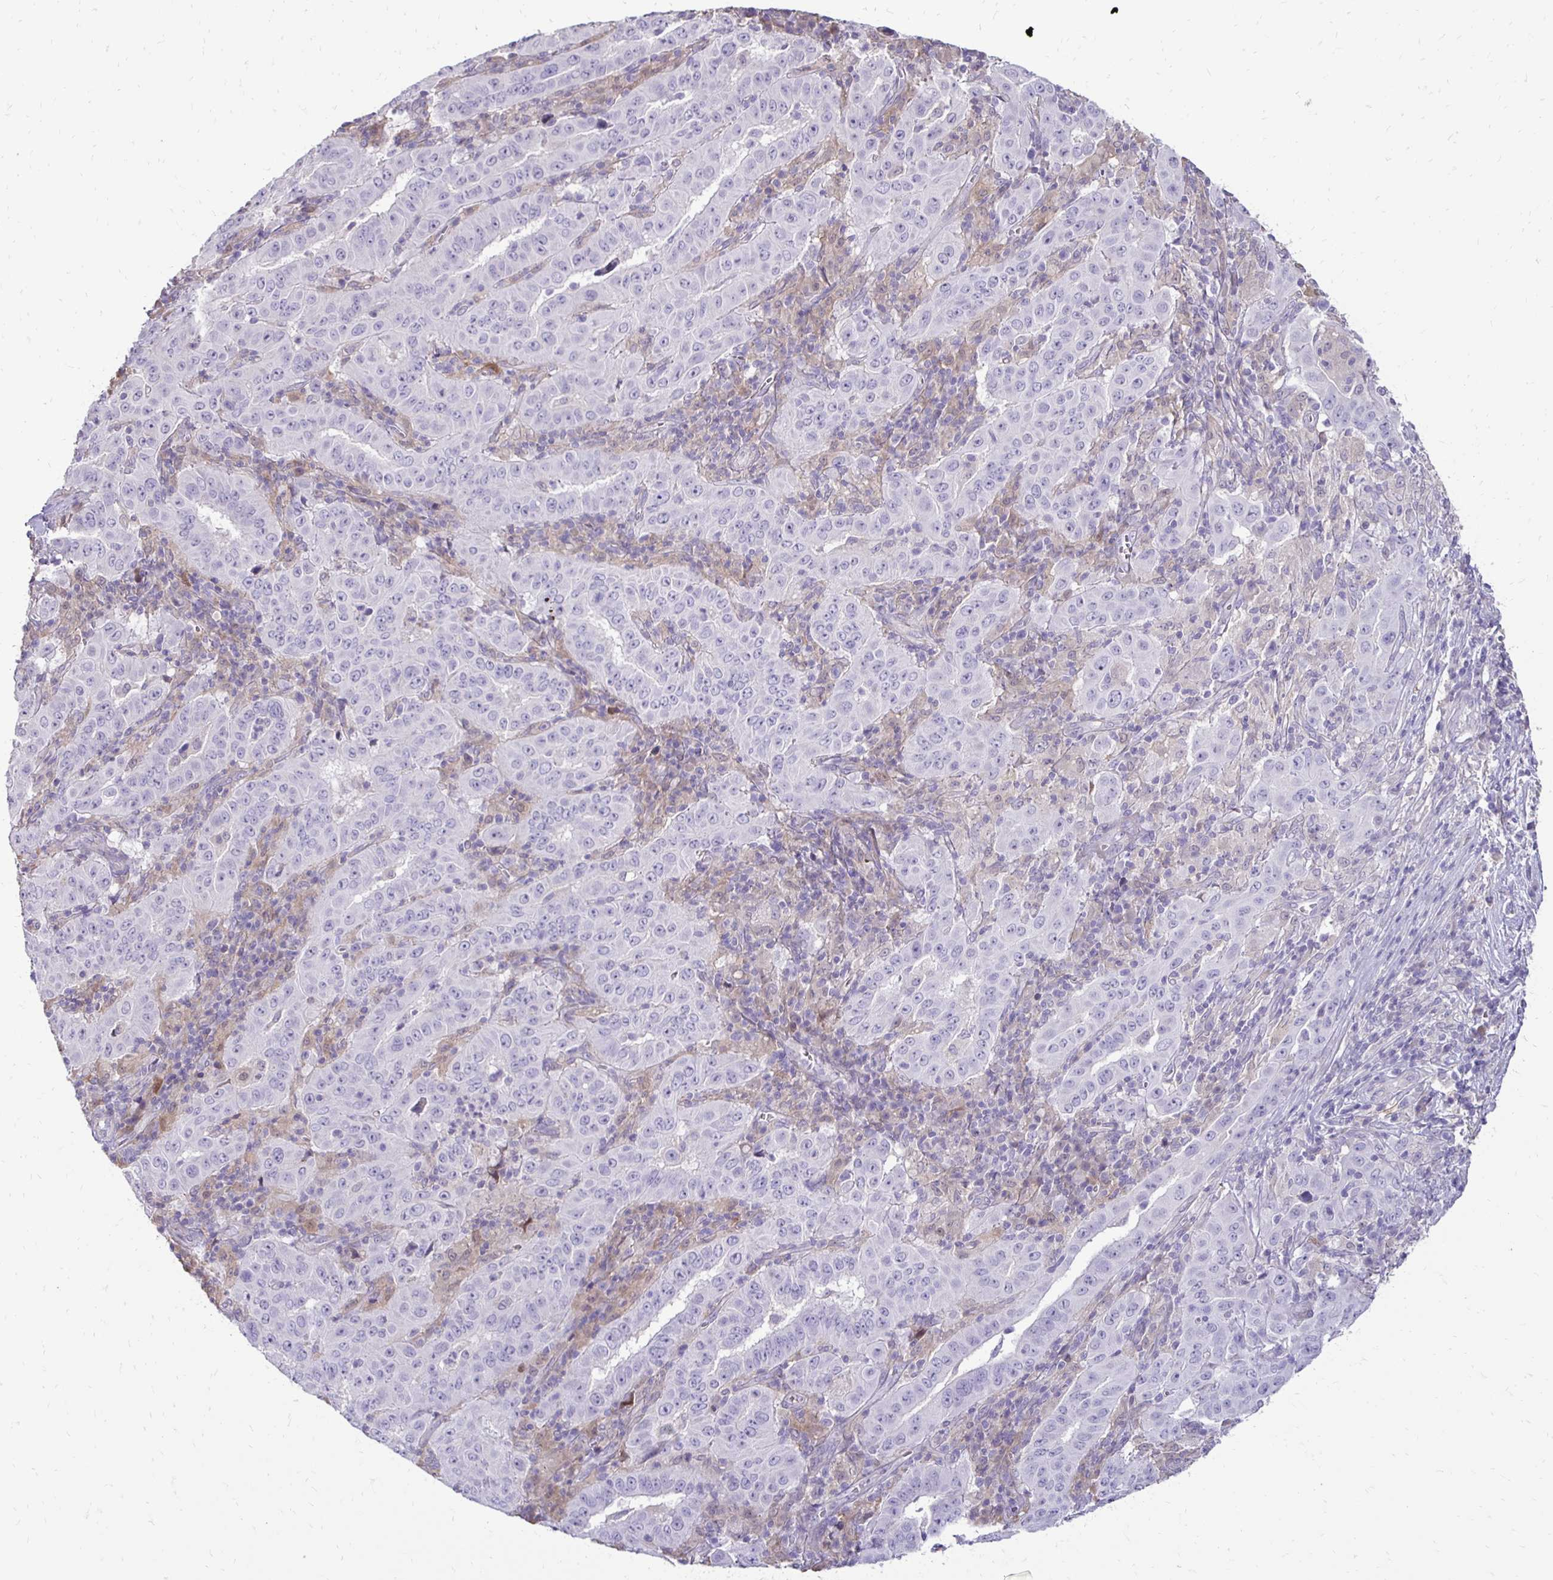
{"staining": {"intensity": "negative", "quantity": "none", "location": "none"}, "tissue": "pancreatic cancer", "cell_type": "Tumor cells", "image_type": "cancer", "snomed": [{"axis": "morphology", "description": "Adenocarcinoma, NOS"}, {"axis": "topography", "description": "Pancreas"}], "caption": "Tumor cells are negative for brown protein staining in pancreatic adenocarcinoma. The staining is performed using DAB (3,3'-diaminobenzidine) brown chromogen with nuclei counter-stained in using hematoxylin.", "gene": "GAS2", "patient": {"sex": "male", "age": 63}}